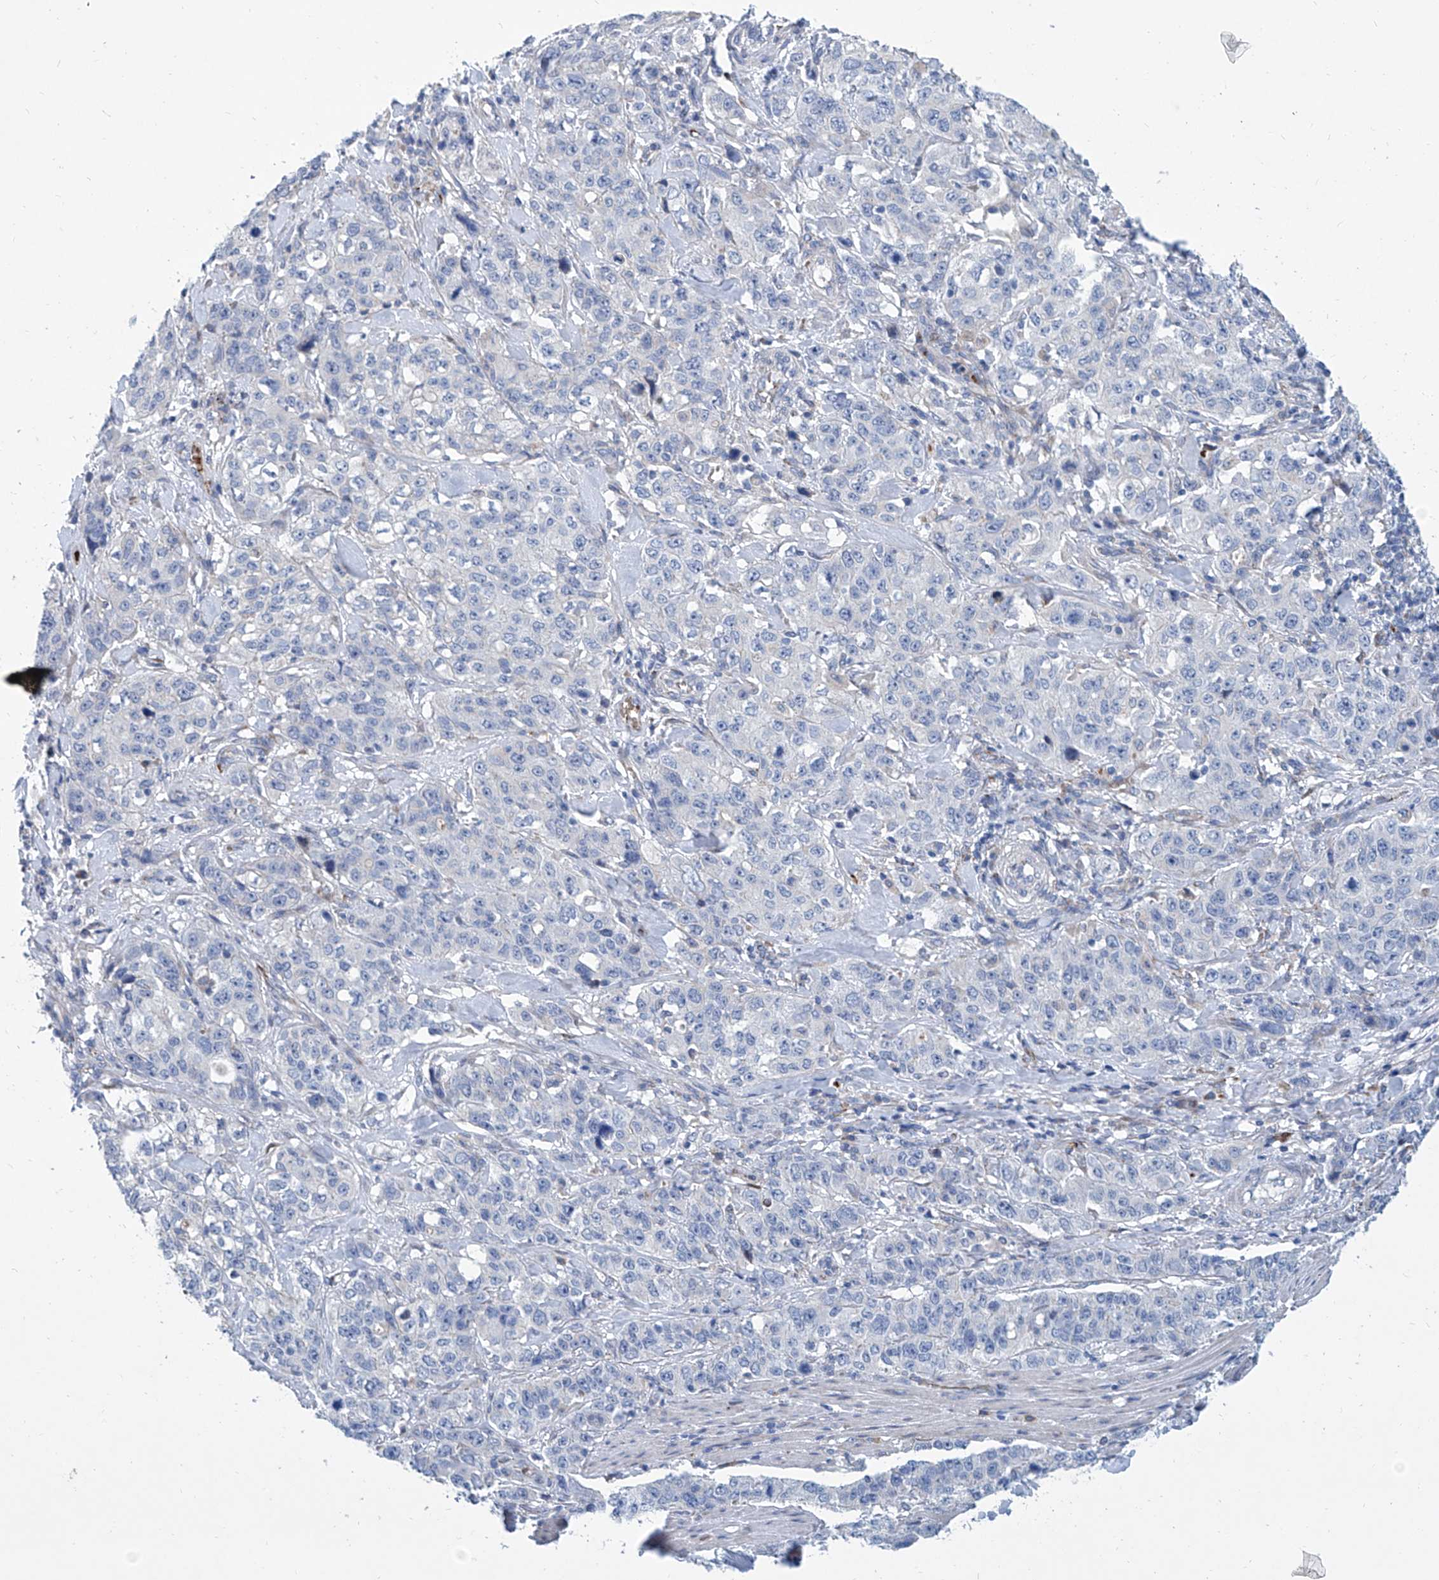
{"staining": {"intensity": "negative", "quantity": "none", "location": "none"}, "tissue": "stomach cancer", "cell_type": "Tumor cells", "image_type": "cancer", "snomed": [{"axis": "morphology", "description": "Adenocarcinoma, NOS"}, {"axis": "topography", "description": "Stomach"}], "caption": "A high-resolution image shows immunohistochemistry staining of stomach adenocarcinoma, which shows no significant positivity in tumor cells.", "gene": "FPR2", "patient": {"sex": "male", "age": 48}}